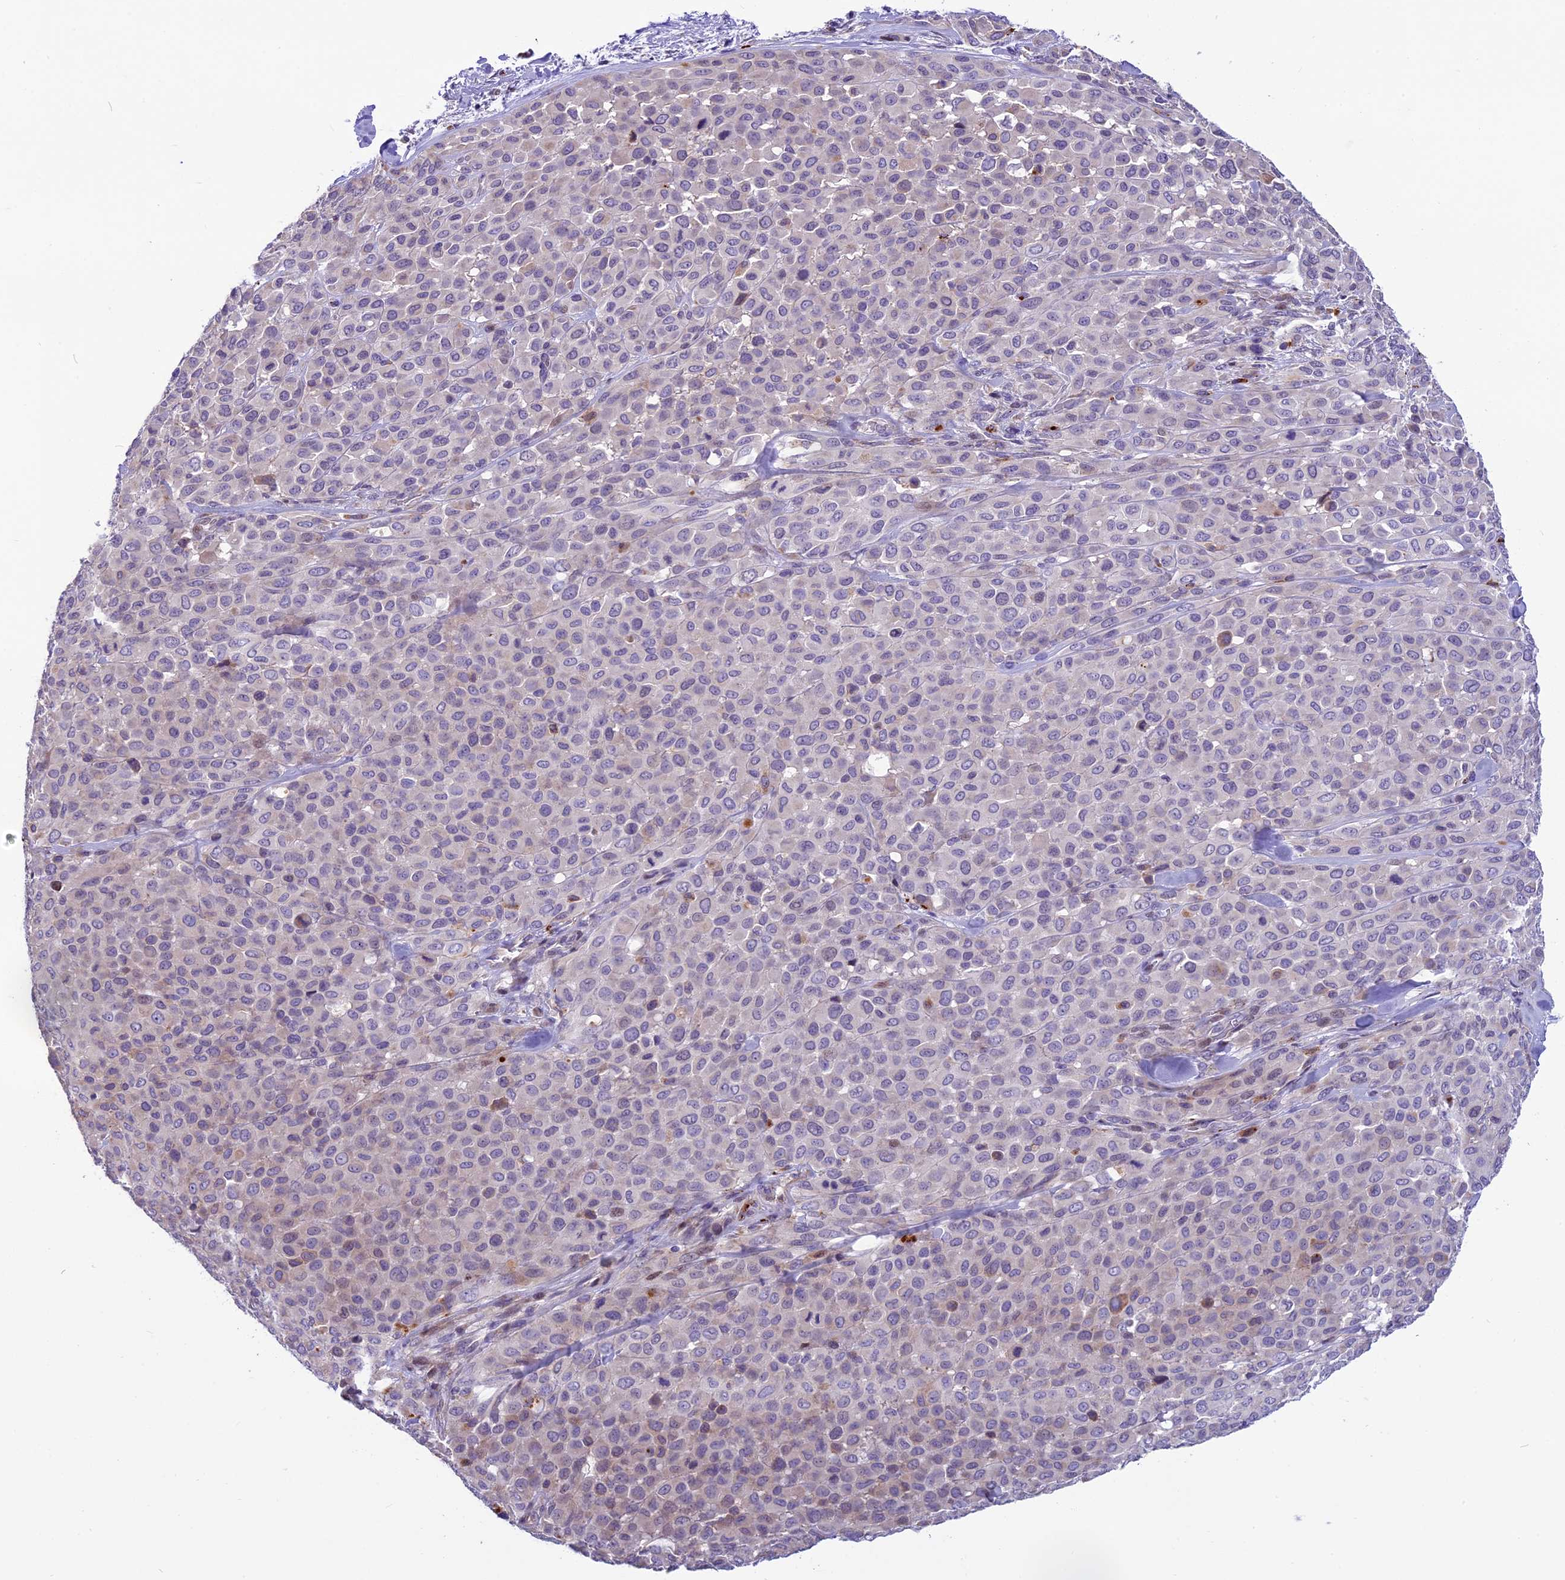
{"staining": {"intensity": "weak", "quantity": "<25%", "location": "cytoplasmic/membranous"}, "tissue": "melanoma", "cell_type": "Tumor cells", "image_type": "cancer", "snomed": [{"axis": "morphology", "description": "Malignant melanoma, Metastatic site"}, {"axis": "topography", "description": "Skin"}], "caption": "Melanoma stained for a protein using immunohistochemistry demonstrates no positivity tumor cells.", "gene": "THRSP", "patient": {"sex": "female", "age": 81}}